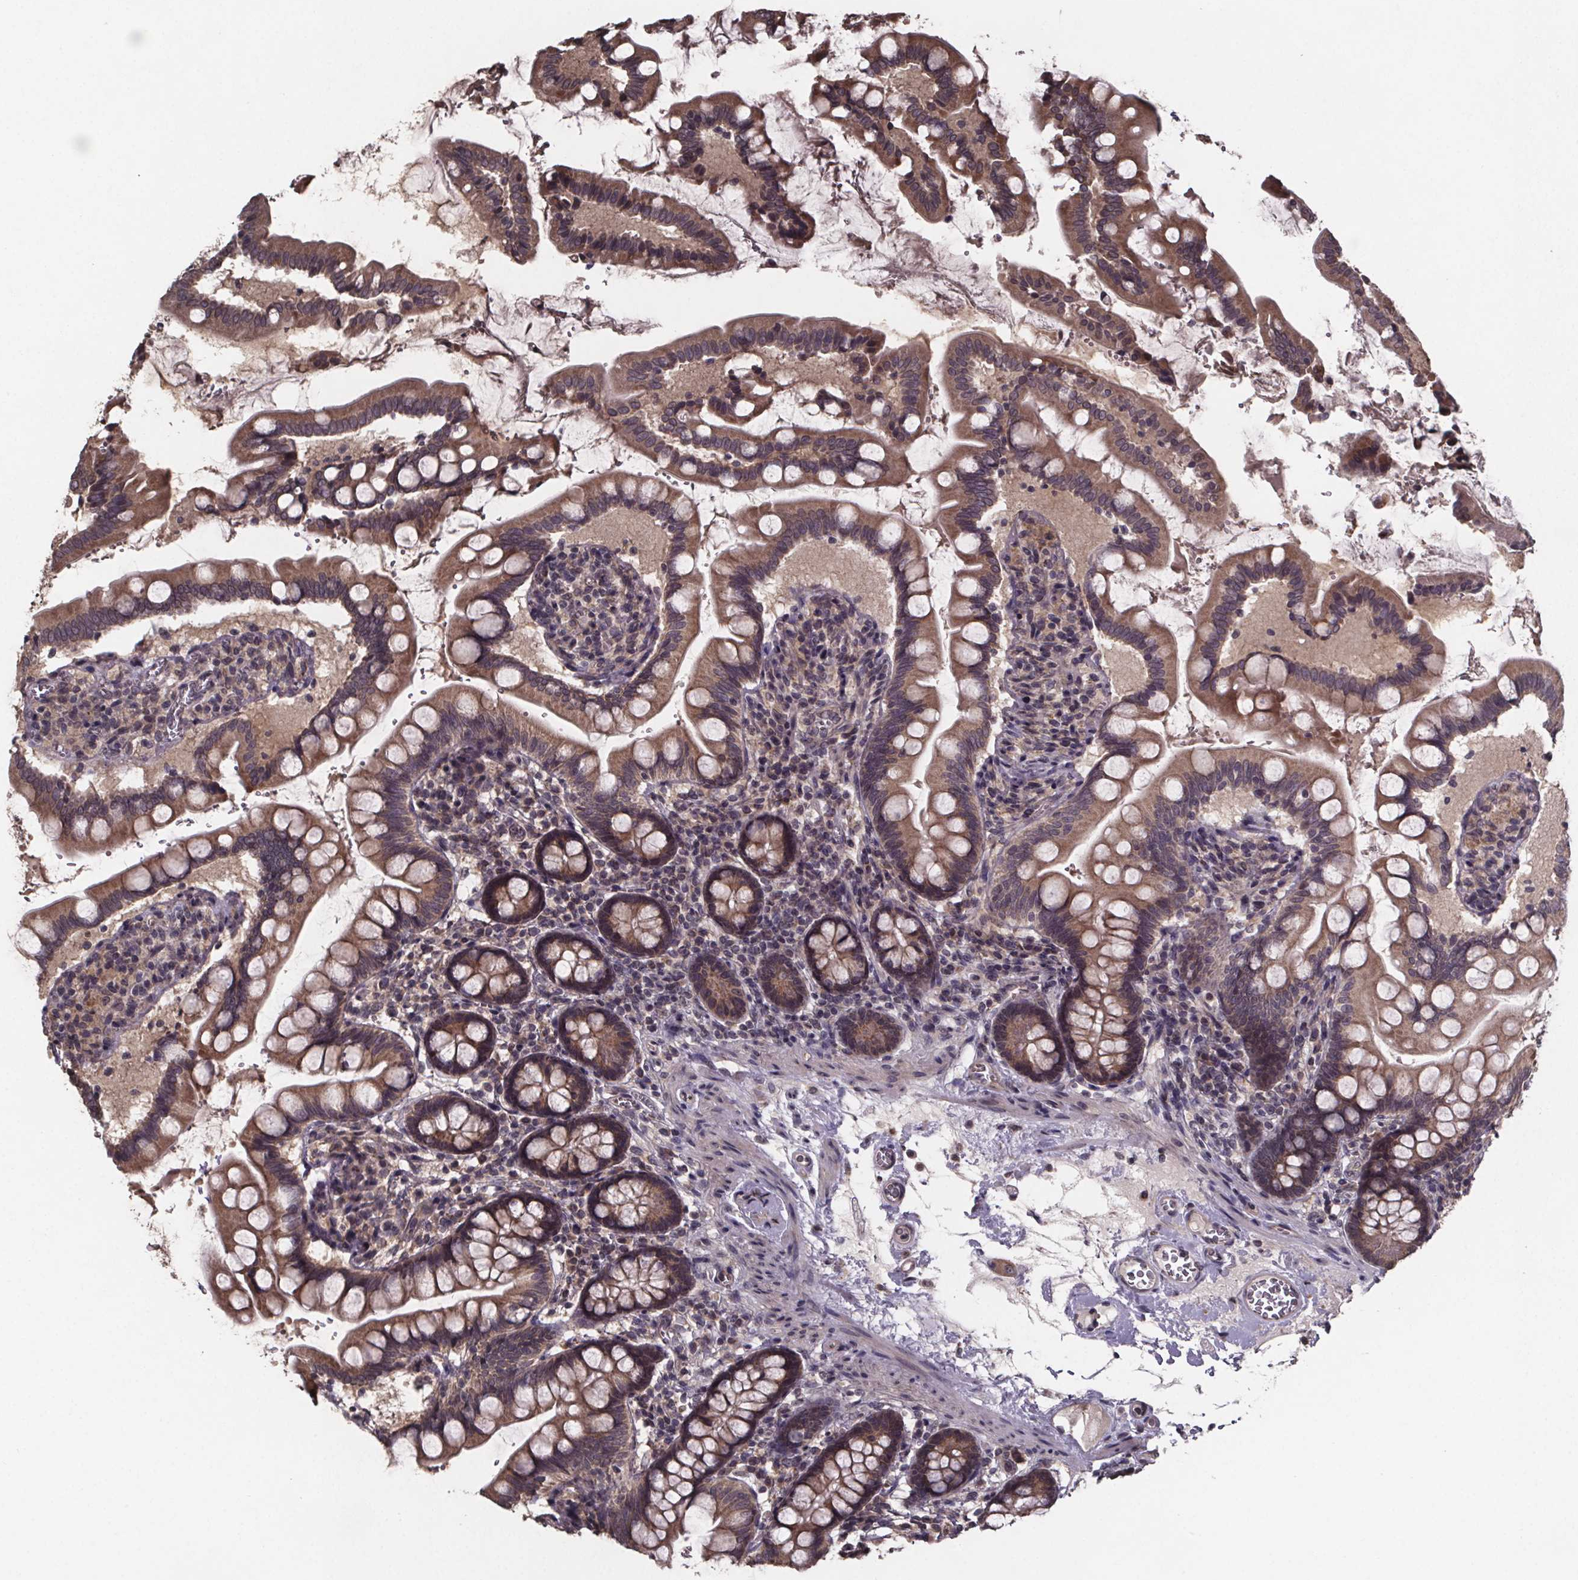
{"staining": {"intensity": "strong", "quantity": ">75%", "location": "cytoplasmic/membranous"}, "tissue": "small intestine", "cell_type": "Glandular cells", "image_type": "normal", "snomed": [{"axis": "morphology", "description": "Normal tissue, NOS"}, {"axis": "topography", "description": "Small intestine"}], "caption": "An image of small intestine stained for a protein displays strong cytoplasmic/membranous brown staining in glandular cells.", "gene": "SAT1", "patient": {"sex": "female", "age": 56}}